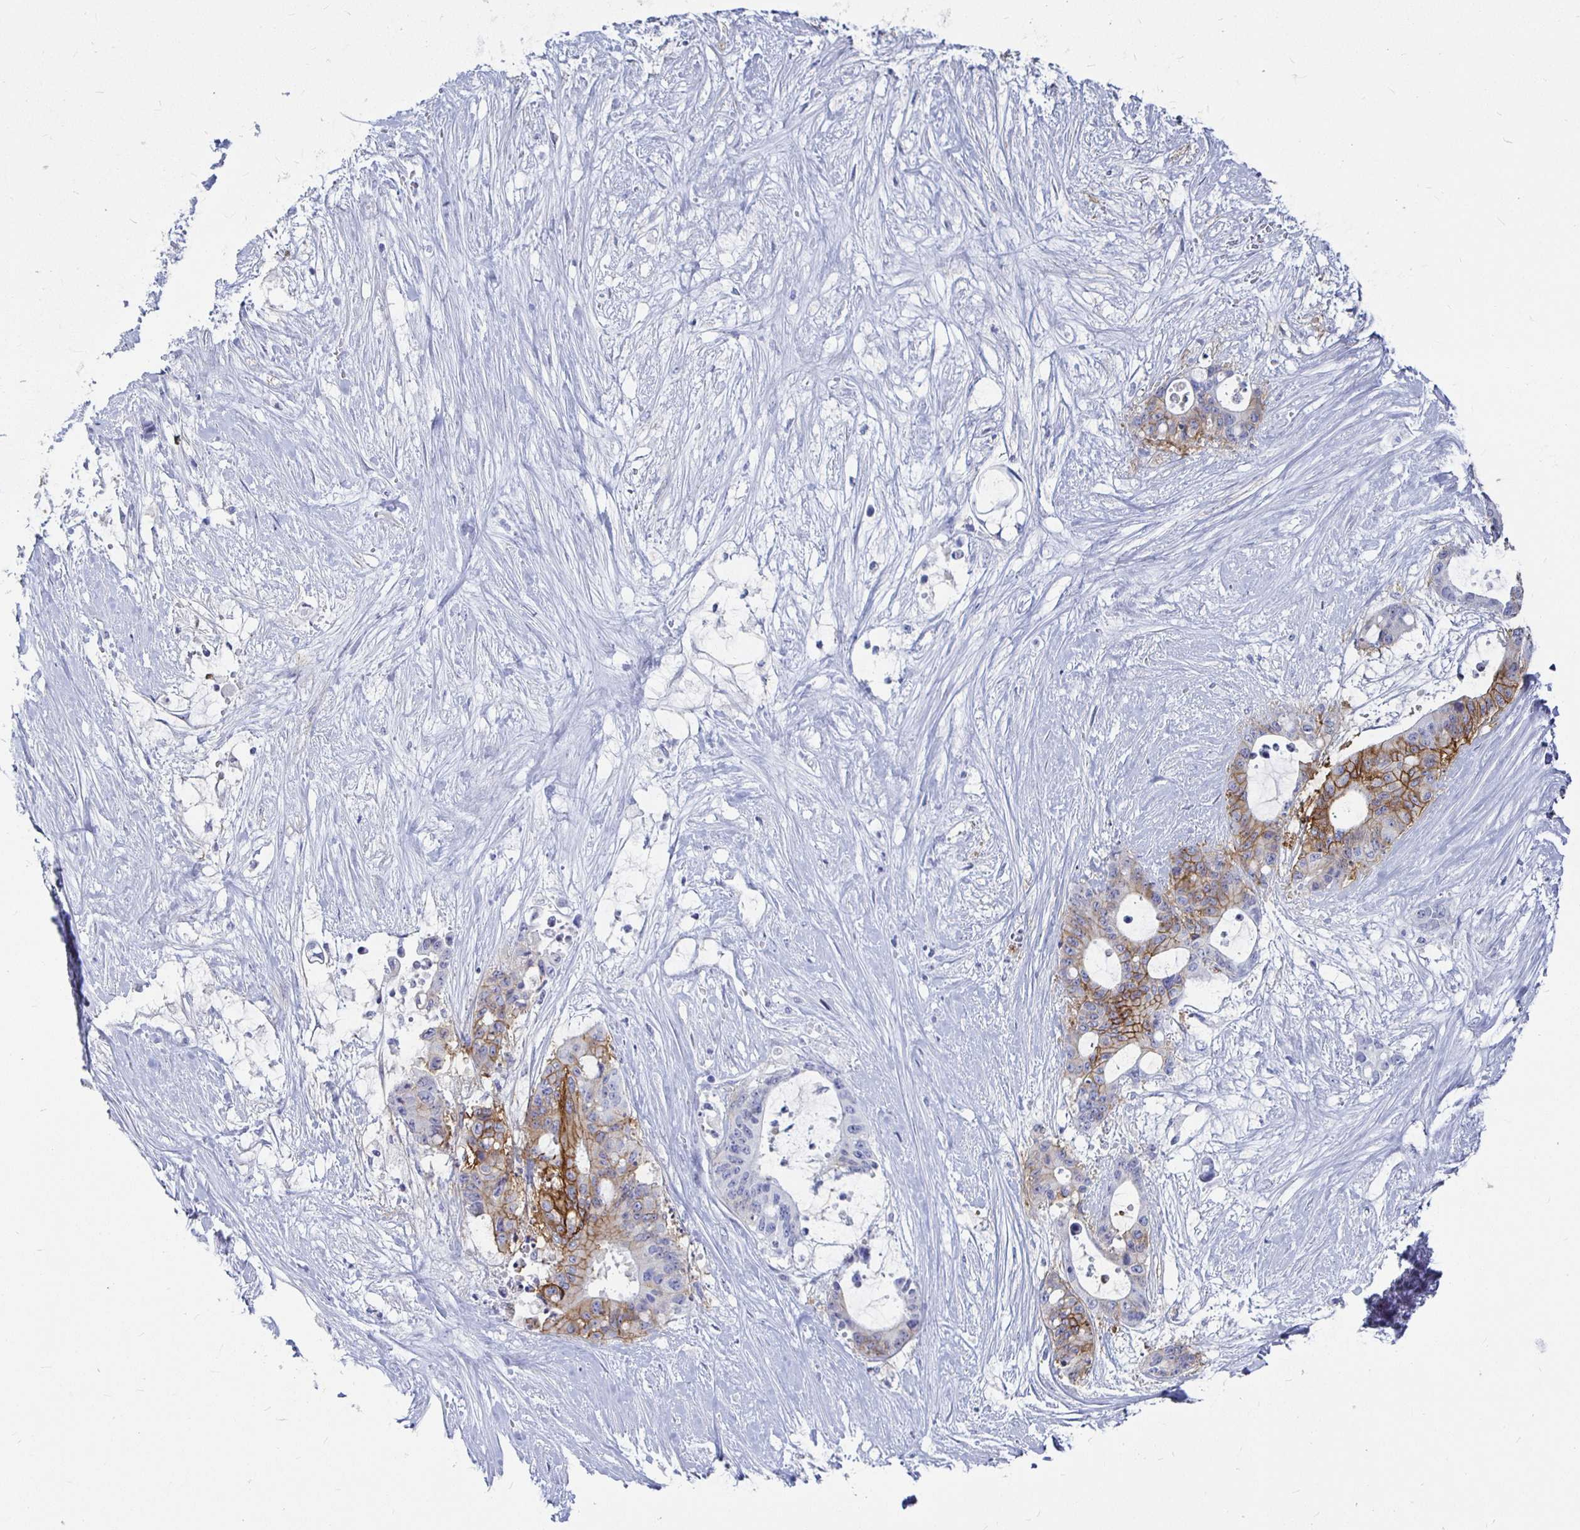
{"staining": {"intensity": "moderate", "quantity": "25%-75%", "location": "cytoplasmic/membranous"}, "tissue": "liver cancer", "cell_type": "Tumor cells", "image_type": "cancer", "snomed": [{"axis": "morphology", "description": "Normal tissue, NOS"}, {"axis": "morphology", "description": "Cholangiocarcinoma"}, {"axis": "topography", "description": "Liver"}, {"axis": "topography", "description": "Peripheral nerve tissue"}], "caption": "Immunohistochemical staining of liver cancer exhibits medium levels of moderate cytoplasmic/membranous protein staining in about 25%-75% of tumor cells.", "gene": "CA9", "patient": {"sex": "female", "age": 73}}